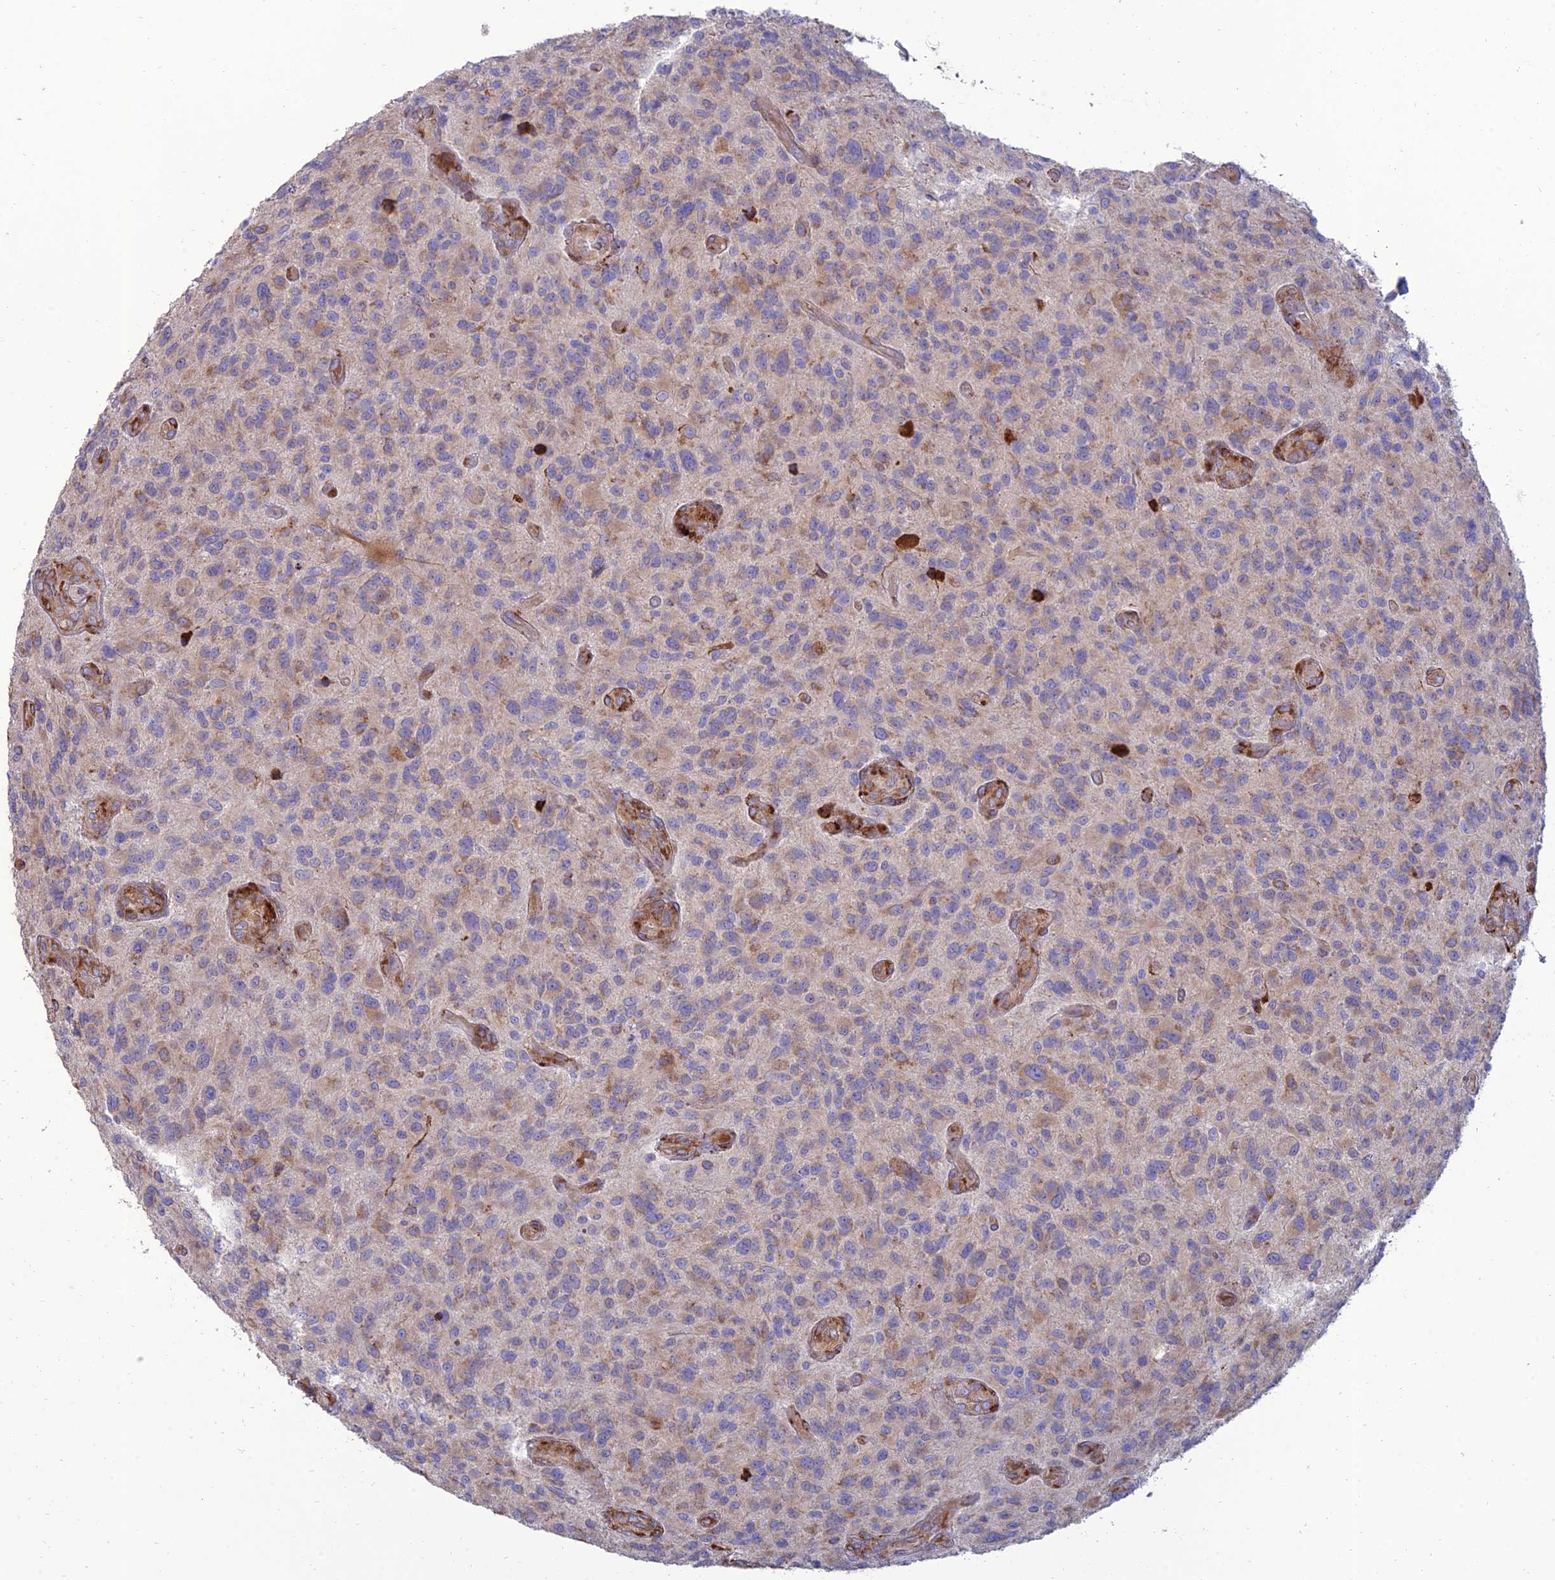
{"staining": {"intensity": "weak", "quantity": "25%-75%", "location": "cytoplasmic/membranous"}, "tissue": "glioma", "cell_type": "Tumor cells", "image_type": "cancer", "snomed": [{"axis": "morphology", "description": "Glioma, malignant, High grade"}, {"axis": "topography", "description": "Brain"}], "caption": "A brown stain highlights weak cytoplasmic/membranous expression of a protein in human malignant glioma (high-grade) tumor cells. (DAB IHC with brightfield microscopy, high magnification).", "gene": "RCN3", "patient": {"sex": "male", "age": 47}}